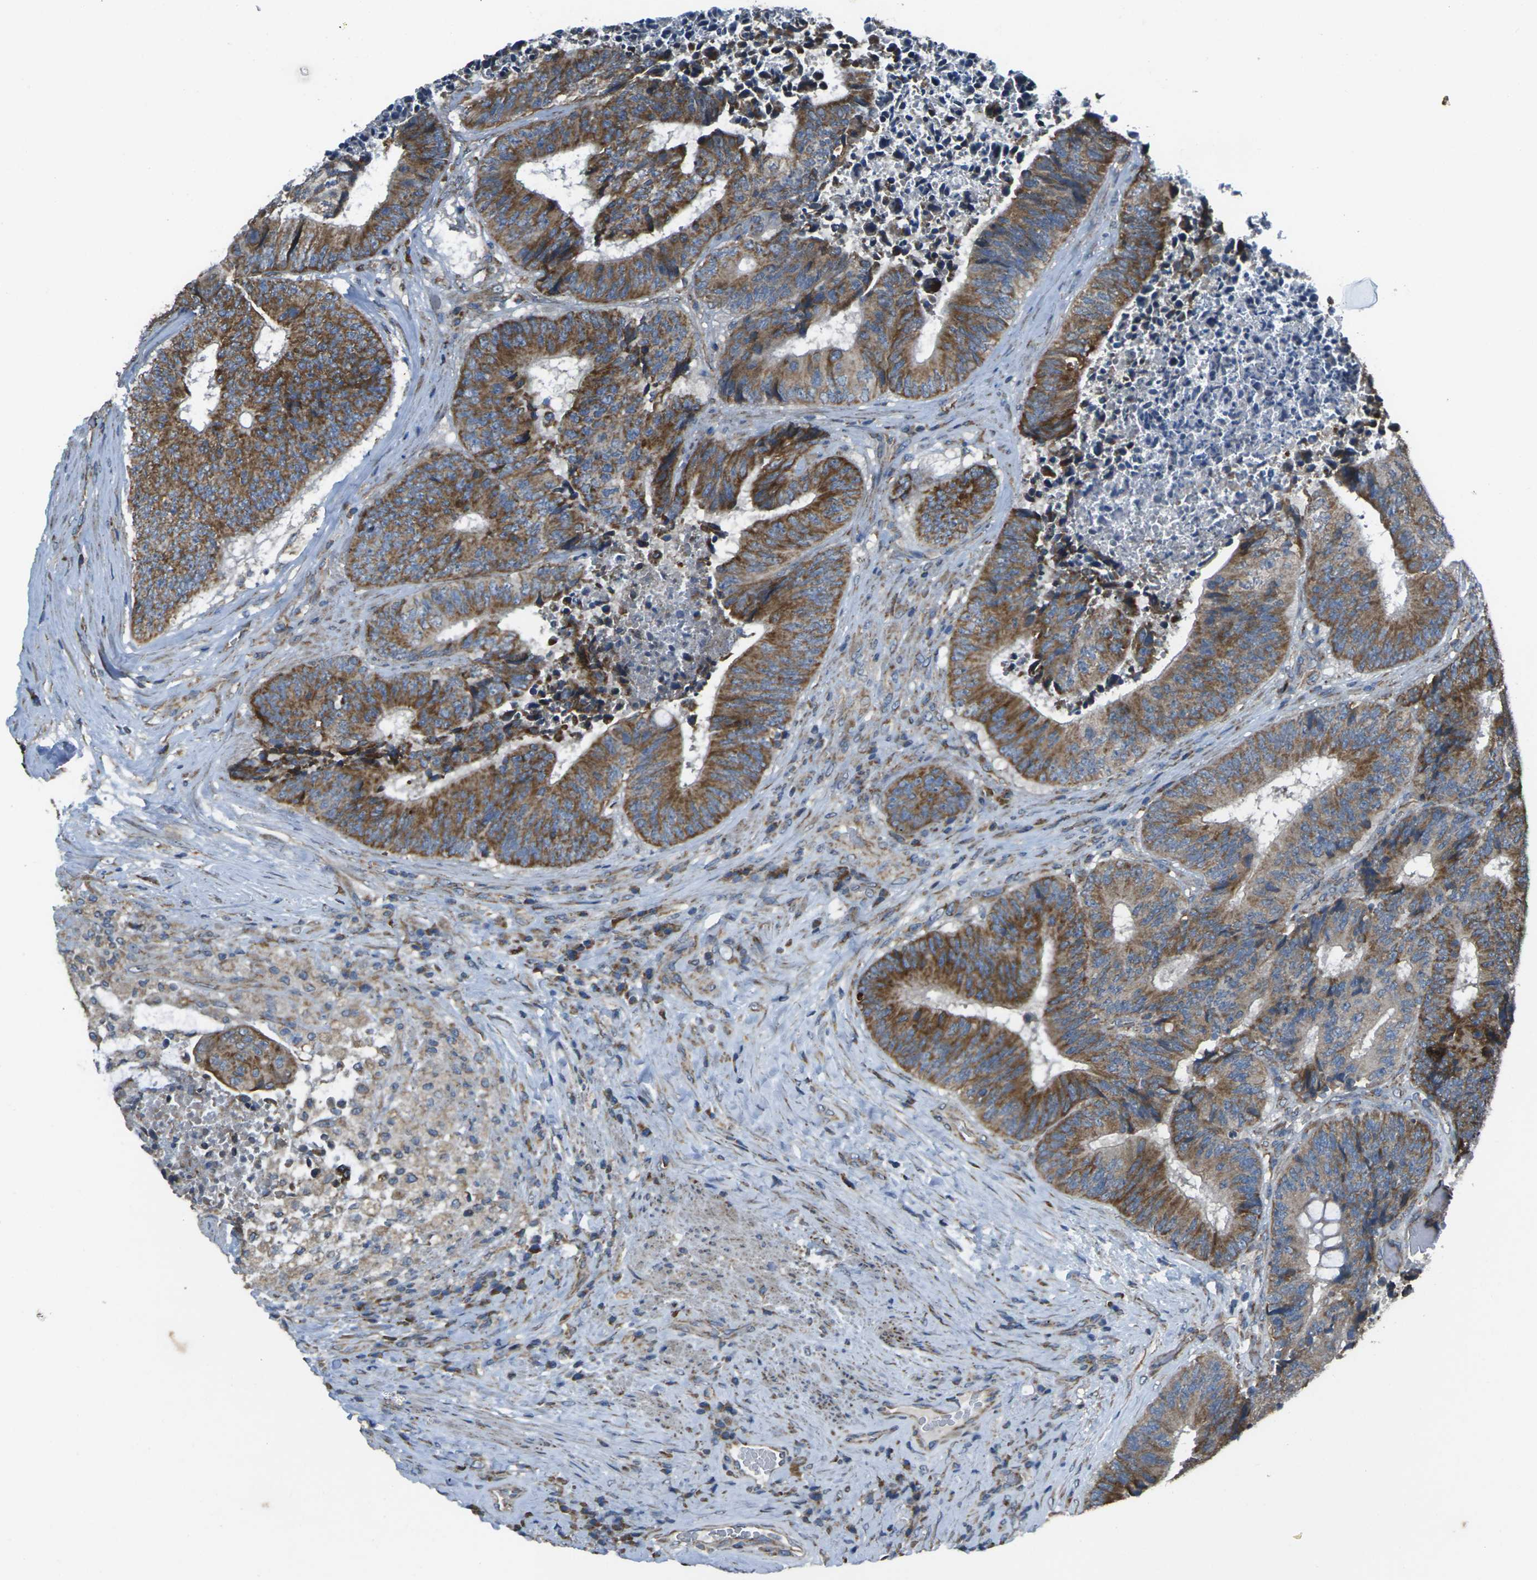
{"staining": {"intensity": "moderate", "quantity": ">75%", "location": "cytoplasmic/membranous"}, "tissue": "colorectal cancer", "cell_type": "Tumor cells", "image_type": "cancer", "snomed": [{"axis": "morphology", "description": "Adenocarcinoma, NOS"}, {"axis": "topography", "description": "Rectum"}], "caption": "Colorectal cancer (adenocarcinoma) stained with DAB IHC displays medium levels of moderate cytoplasmic/membranous staining in about >75% of tumor cells.", "gene": "TMEM120B", "patient": {"sex": "male", "age": 72}}